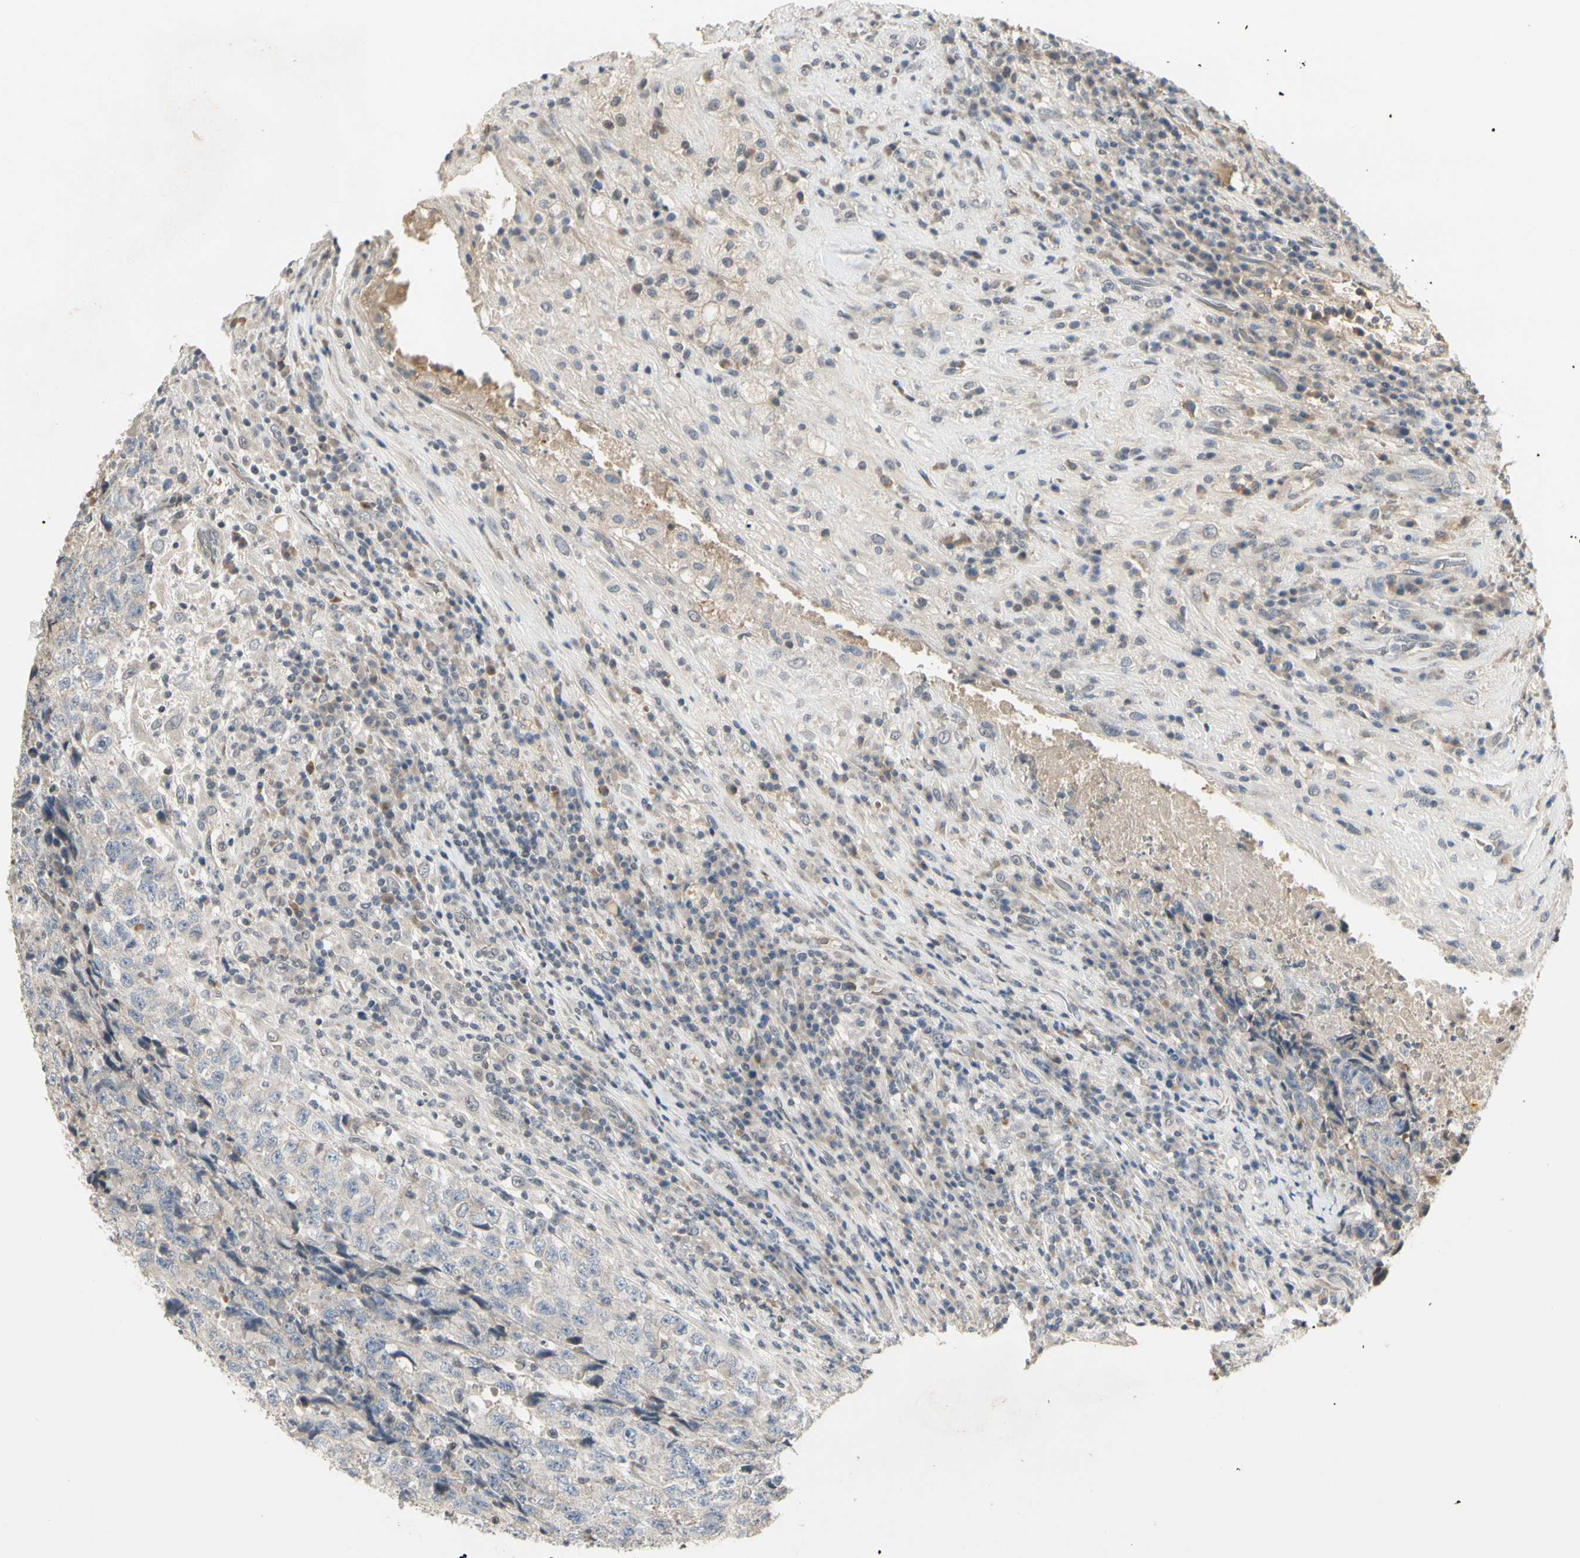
{"staining": {"intensity": "negative", "quantity": "none", "location": "none"}, "tissue": "testis cancer", "cell_type": "Tumor cells", "image_type": "cancer", "snomed": [{"axis": "morphology", "description": "Necrosis, NOS"}, {"axis": "morphology", "description": "Carcinoma, Embryonal, NOS"}, {"axis": "topography", "description": "Testis"}], "caption": "DAB immunohistochemical staining of human embryonal carcinoma (testis) demonstrates no significant staining in tumor cells.", "gene": "GREM1", "patient": {"sex": "male", "age": 19}}